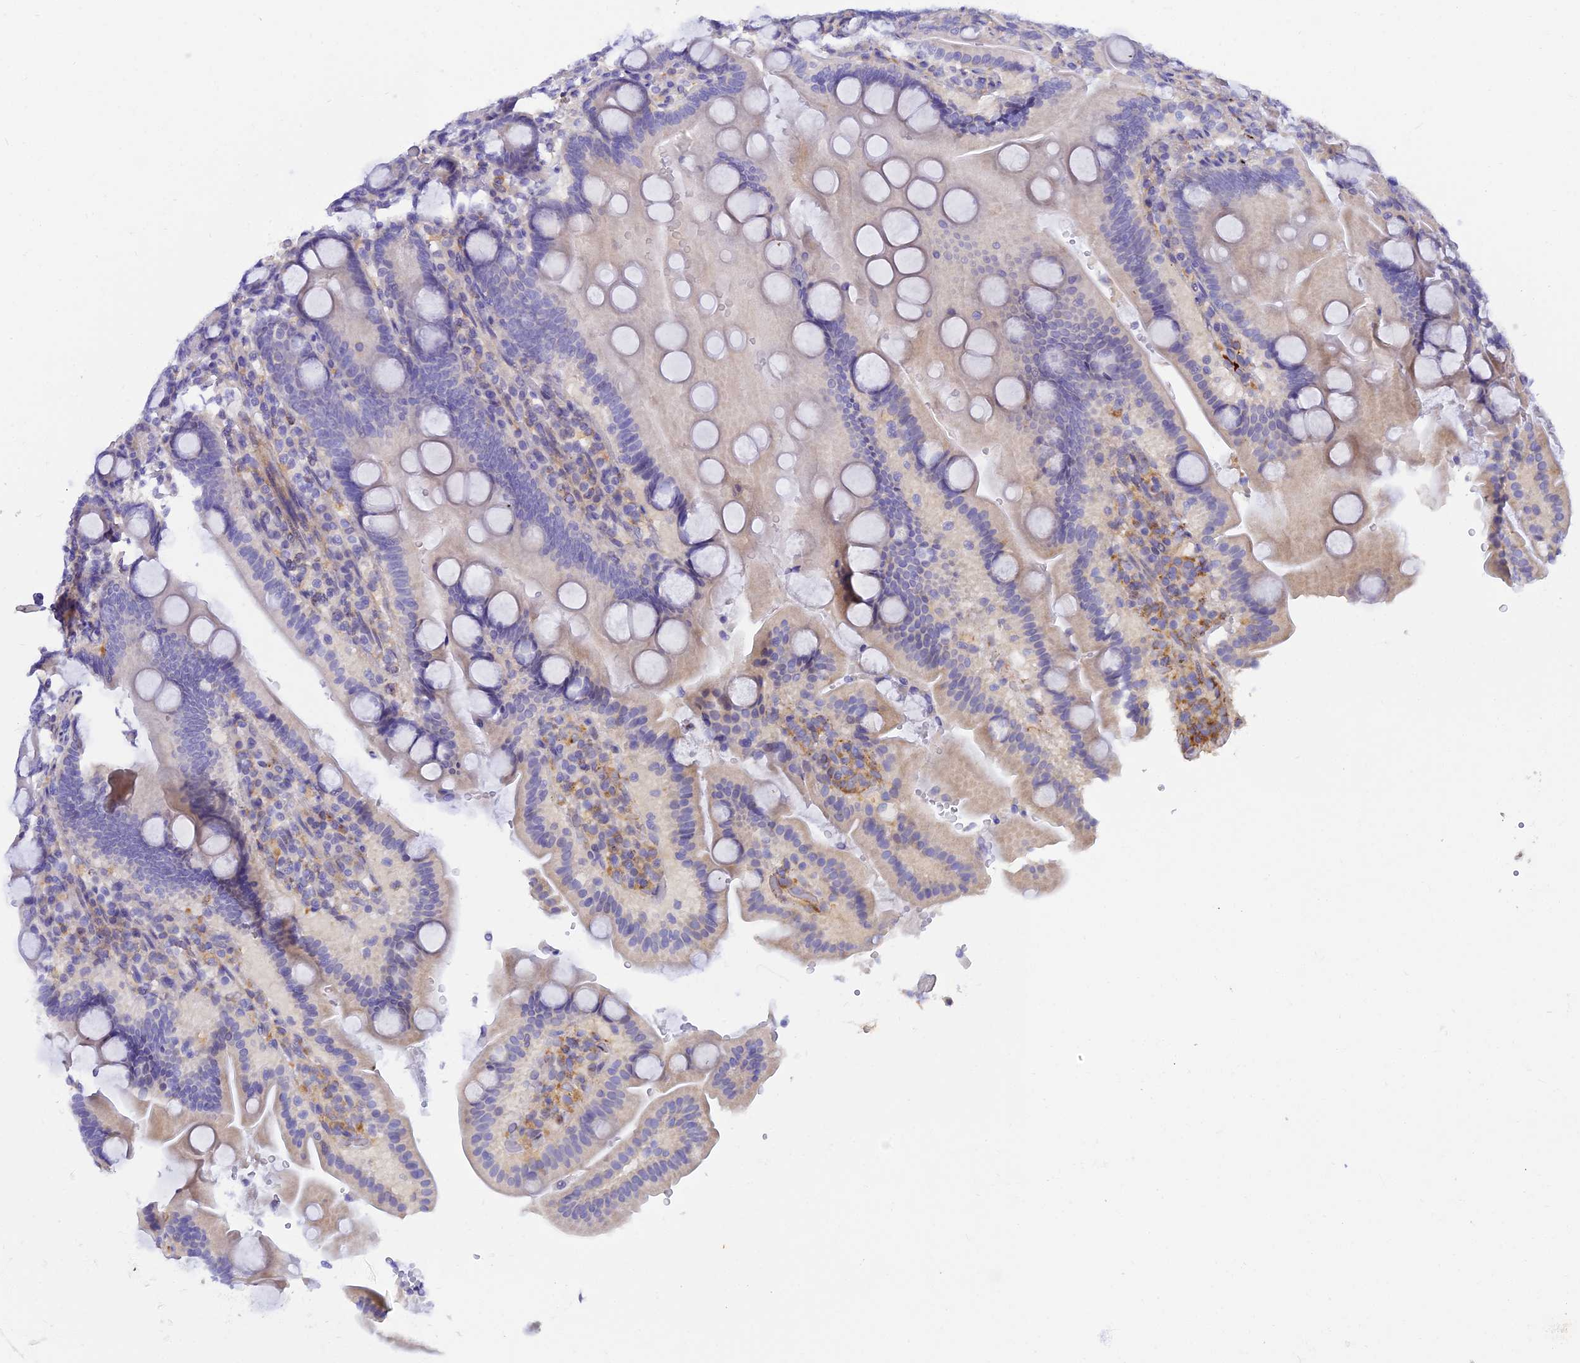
{"staining": {"intensity": "negative", "quantity": "none", "location": "none"}, "tissue": "duodenum", "cell_type": "Glandular cells", "image_type": "normal", "snomed": [{"axis": "morphology", "description": "Normal tissue, NOS"}, {"axis": "topography", "description": "Duodenum"}], "caption": "Immunohistochemical staining of normal duodenum shows no significant positivity in glandular cells.", "gene": "ARL8A", "patient": {"sex": "male", "age": 55}}